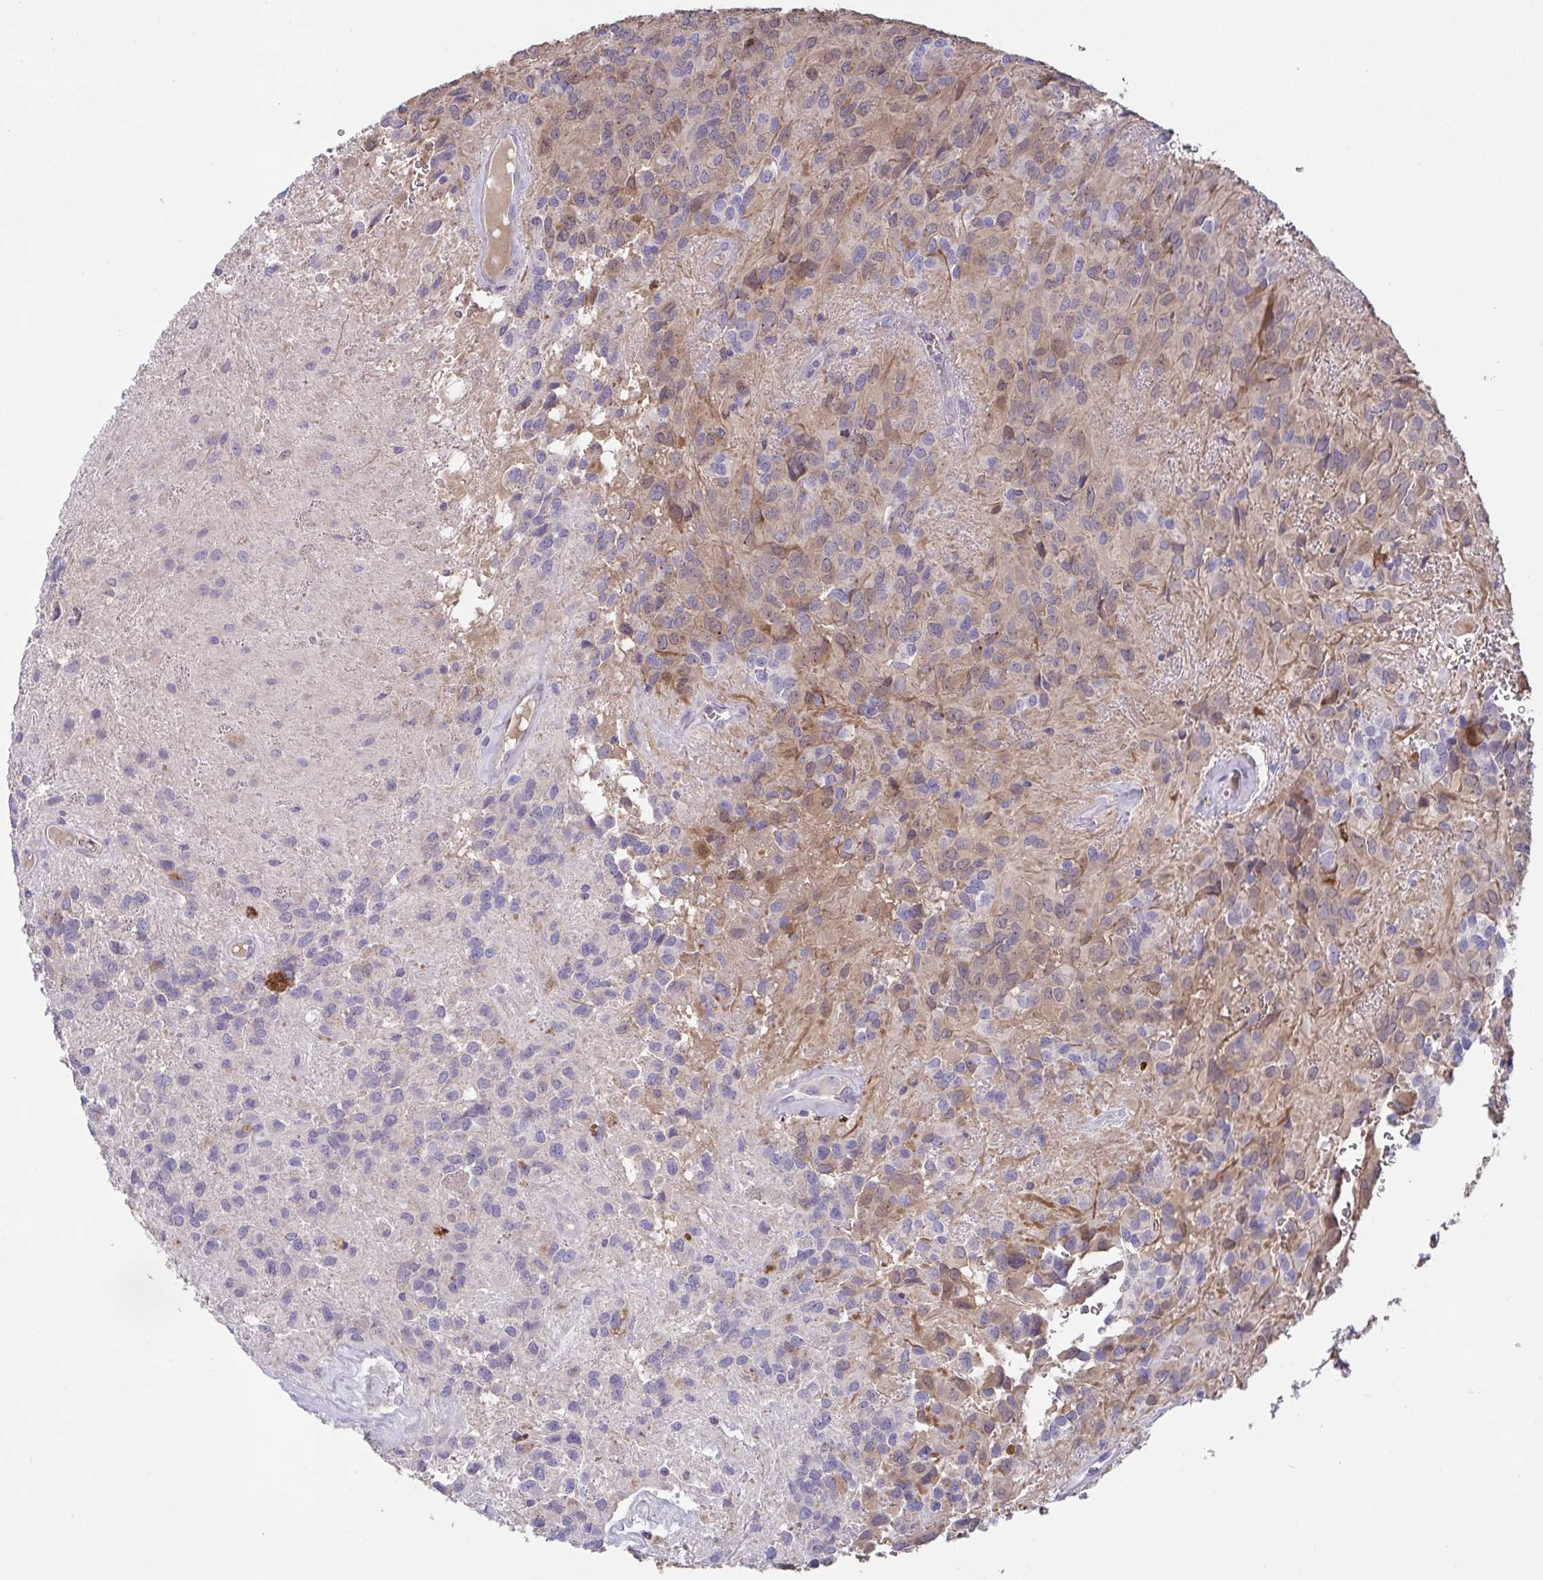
{"staining": {"intensity": "weak", "quantity": "<25%", "location": "cytoplasmic/membranous"}, "tissue": "glioma", "cell_type": "Tumor cells", "image_type": "cancer", "snomed": [{"axis": "morphology", "description": "Glioma, malignant, Low grade"}, {"axis": "topography", "description": "Brain"}], "caption": "Low-grade glioma (malignant) stained for a protein using immunohistochemistry (IHC) exhibits no positivity tumor cells.", "gene": "TMEM41A", "patient": {"sex": "male", "age": 56}}